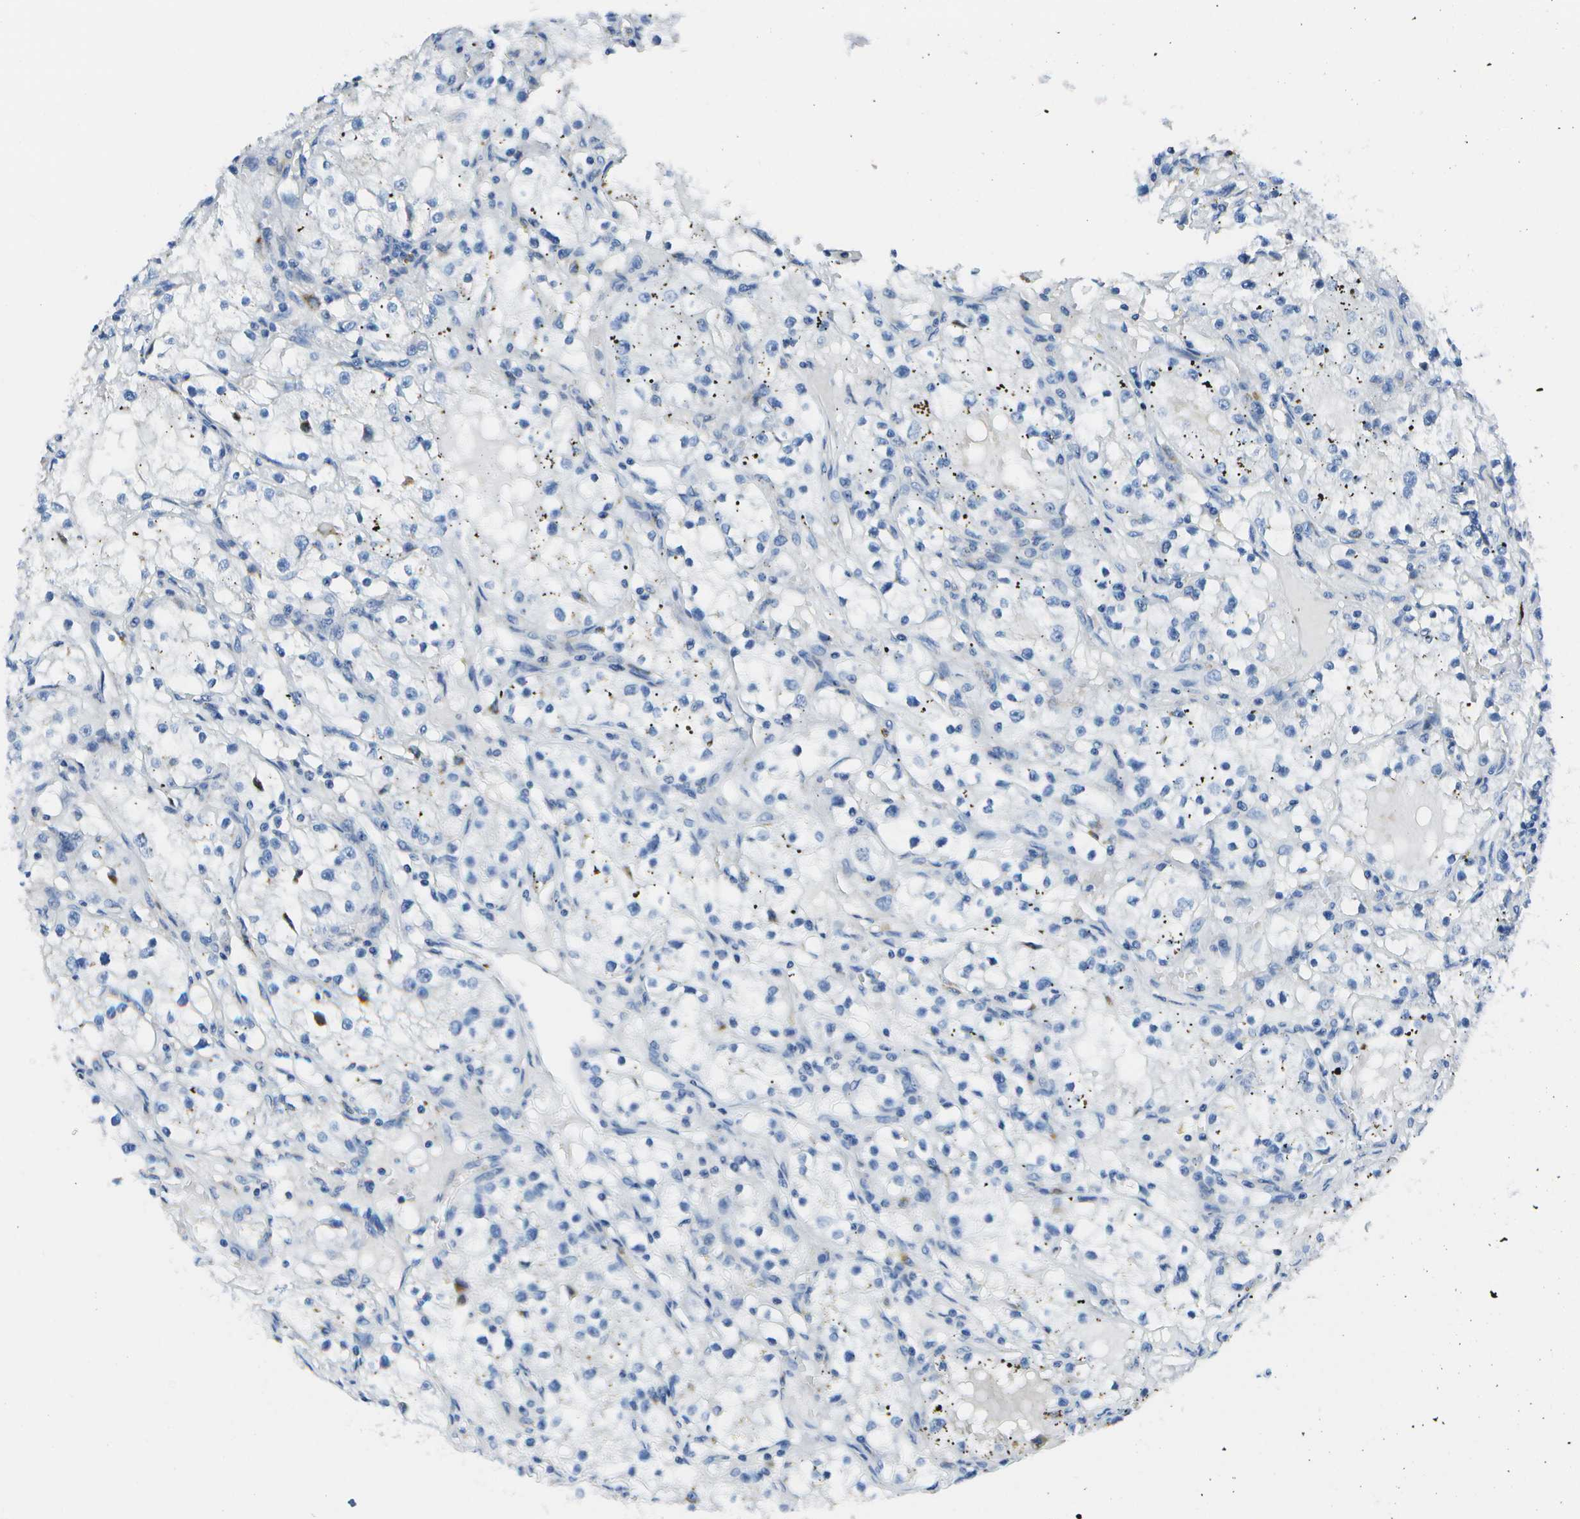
{"staining": {"intensity": "negative", "quantity": "none", "location": "none"}, "tissue": "renal cancer", "cell_type": "Tumor cells", "image_type": "cancer", "snomed": [{"axis": "morphology", "description": "Adenocarcinoma, NOS"}, {"axis": "topography", "description": "Kidney"}], "caption": "Immunohistochemical staining of human renal adenocarcinoma reveals no significant staining in tumor cells. Brightfield microscopy of immunohistochemistry (IHC) stained with DAB (brown) and hematoxylin (blue), captured at high magnification.", "gene": "DCT", "patient": {"sex": "male", "age": 56}}